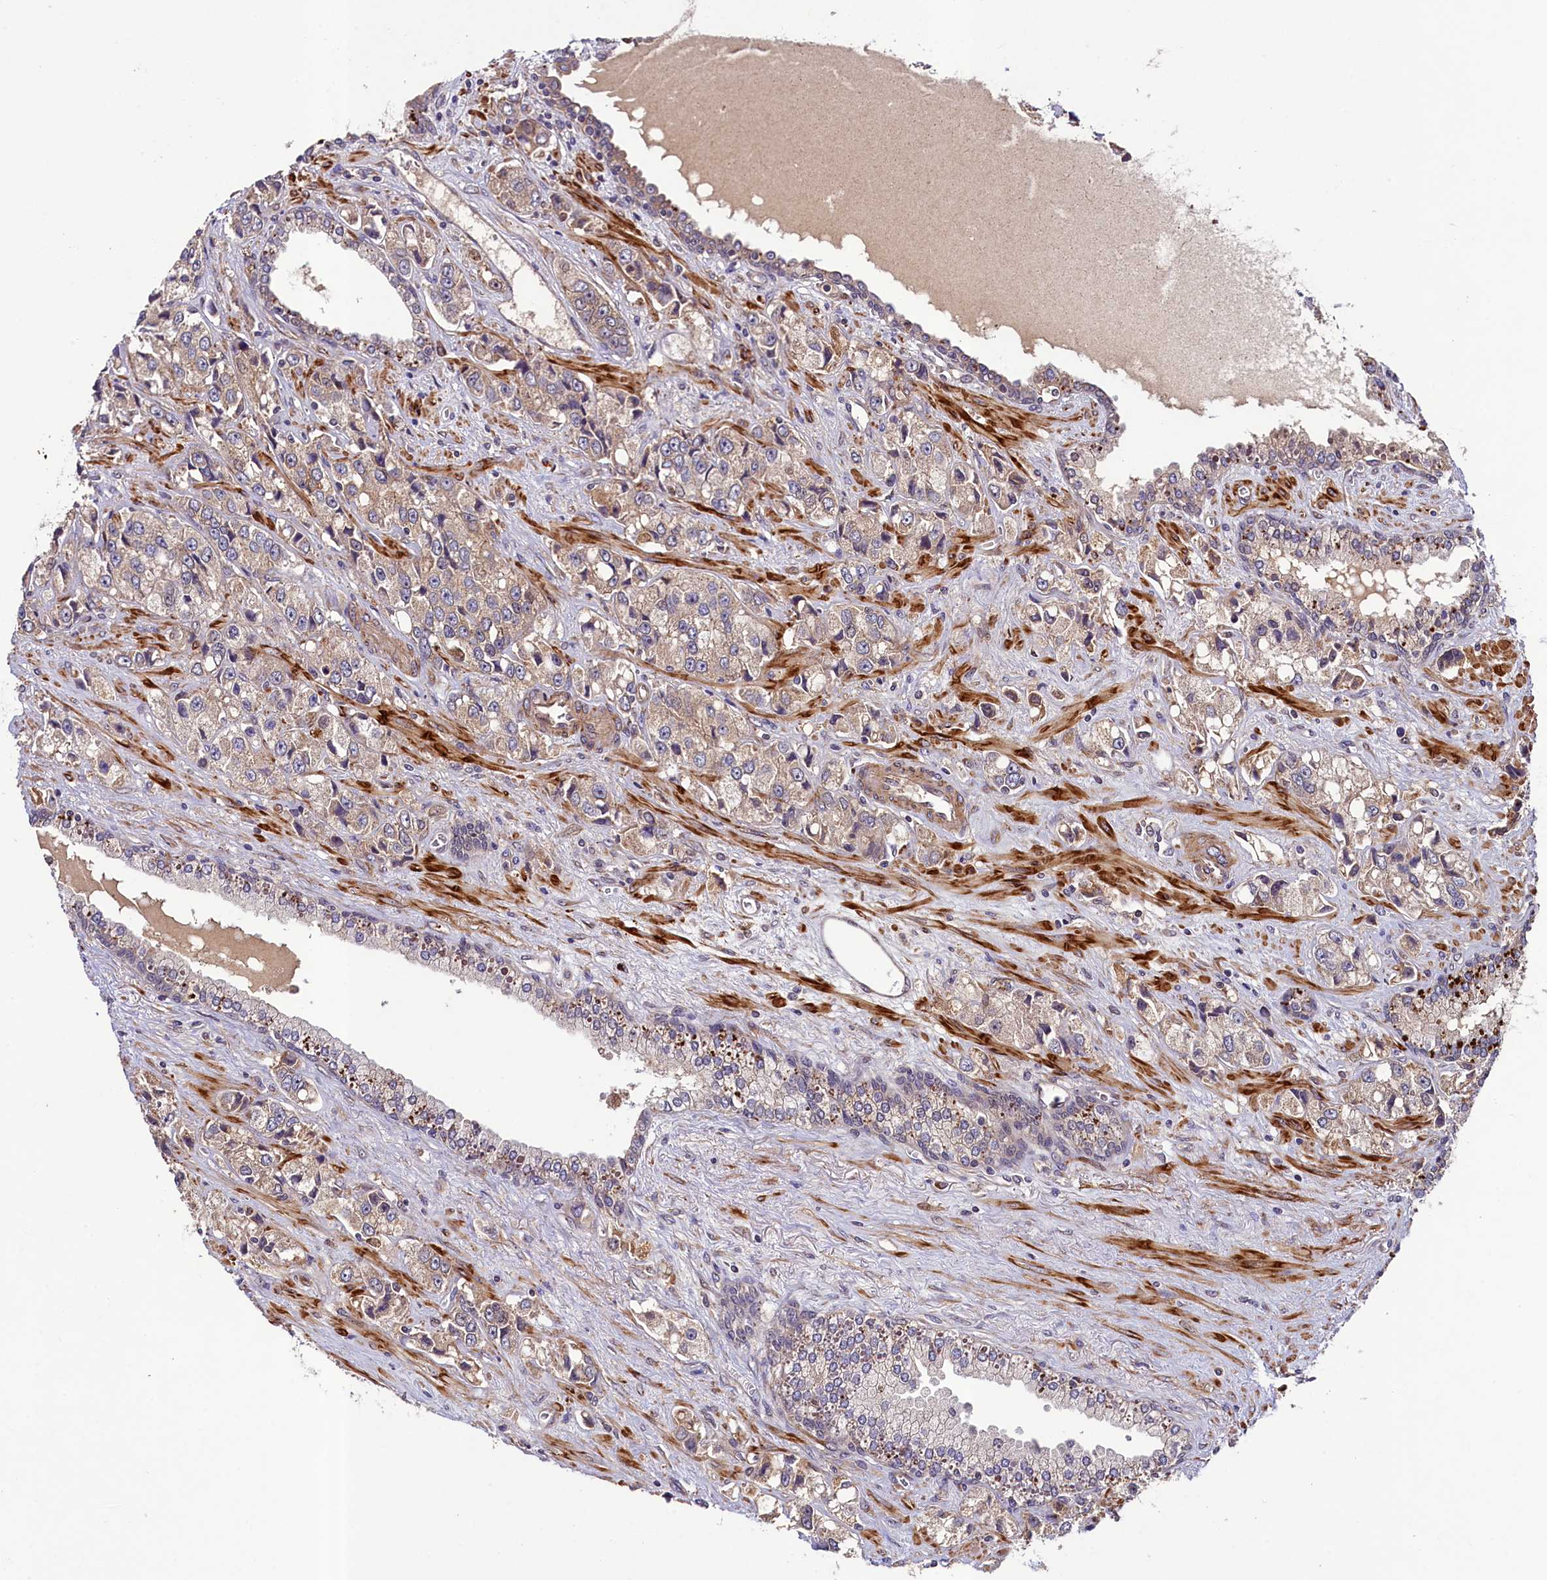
{"staining": {"intensity": "weak", "quantity": "<25%", "location": "cytoplasmic/membranous"}, "tissue": "prostate cancer", "cell_type": "Tumor cells", "image_type": "cancer", "snomed": [{"axis": "morphology", "description": "Adenocarcinoma, High grade"}, {"axis": "topography", "description": "Prostate"}], "caption": "Image shows no significant protein positivity in tumor cells of high-grade adenocarcinoma (prostate).", "gene": "CCDC102A", "patient": {"sex": "male", "age": 74}}